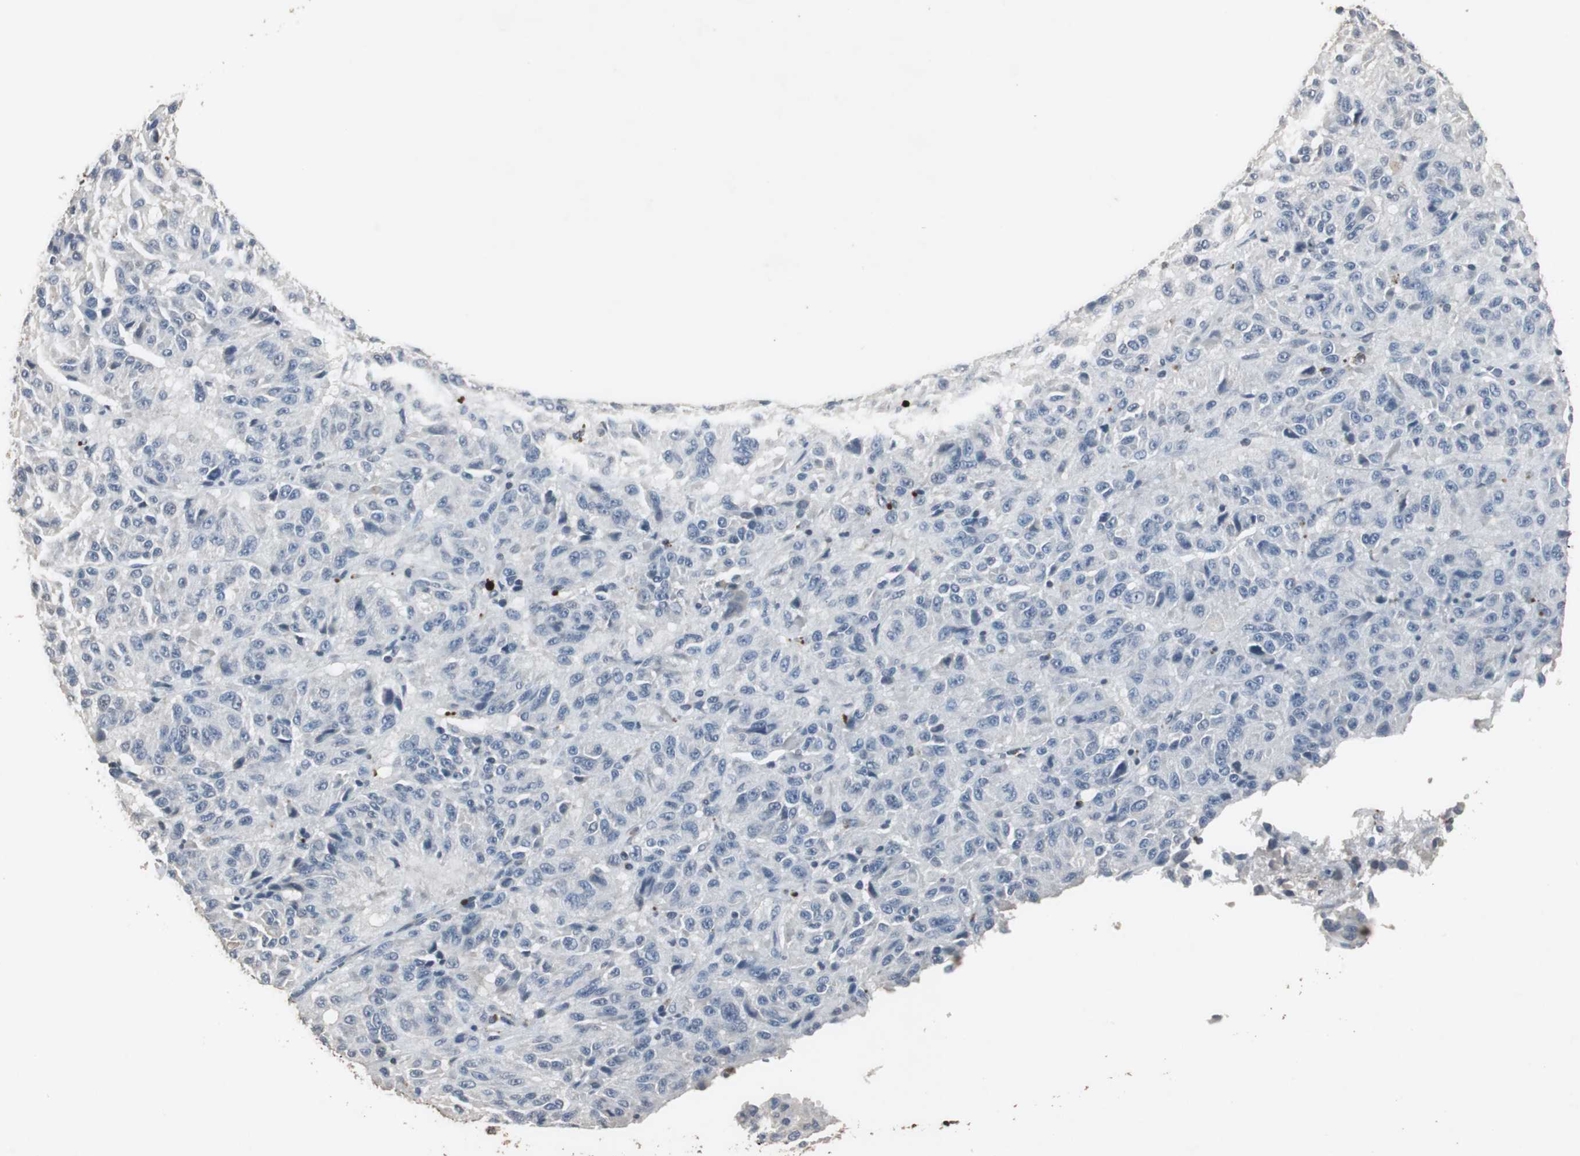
{"staining": {"intensity": "negative", "quantity": "none", "location": "none"}, "tissue": "melanoma", "cell_type": "Tumor cells", "image_type": "cancer", "snomed": [{"axis": "morphology", "description": "Malignant melanoma, Metastatic site"}, {"axis": "topography", "description": "Lung"}], "caption": "Human malignant melanoma (metastatic site) stained for a protein using immunohistochemistry exhibits no positivity in tumor cells.", "gene": "ADNP2", "patient": {"sex": "male", "age": 64}}